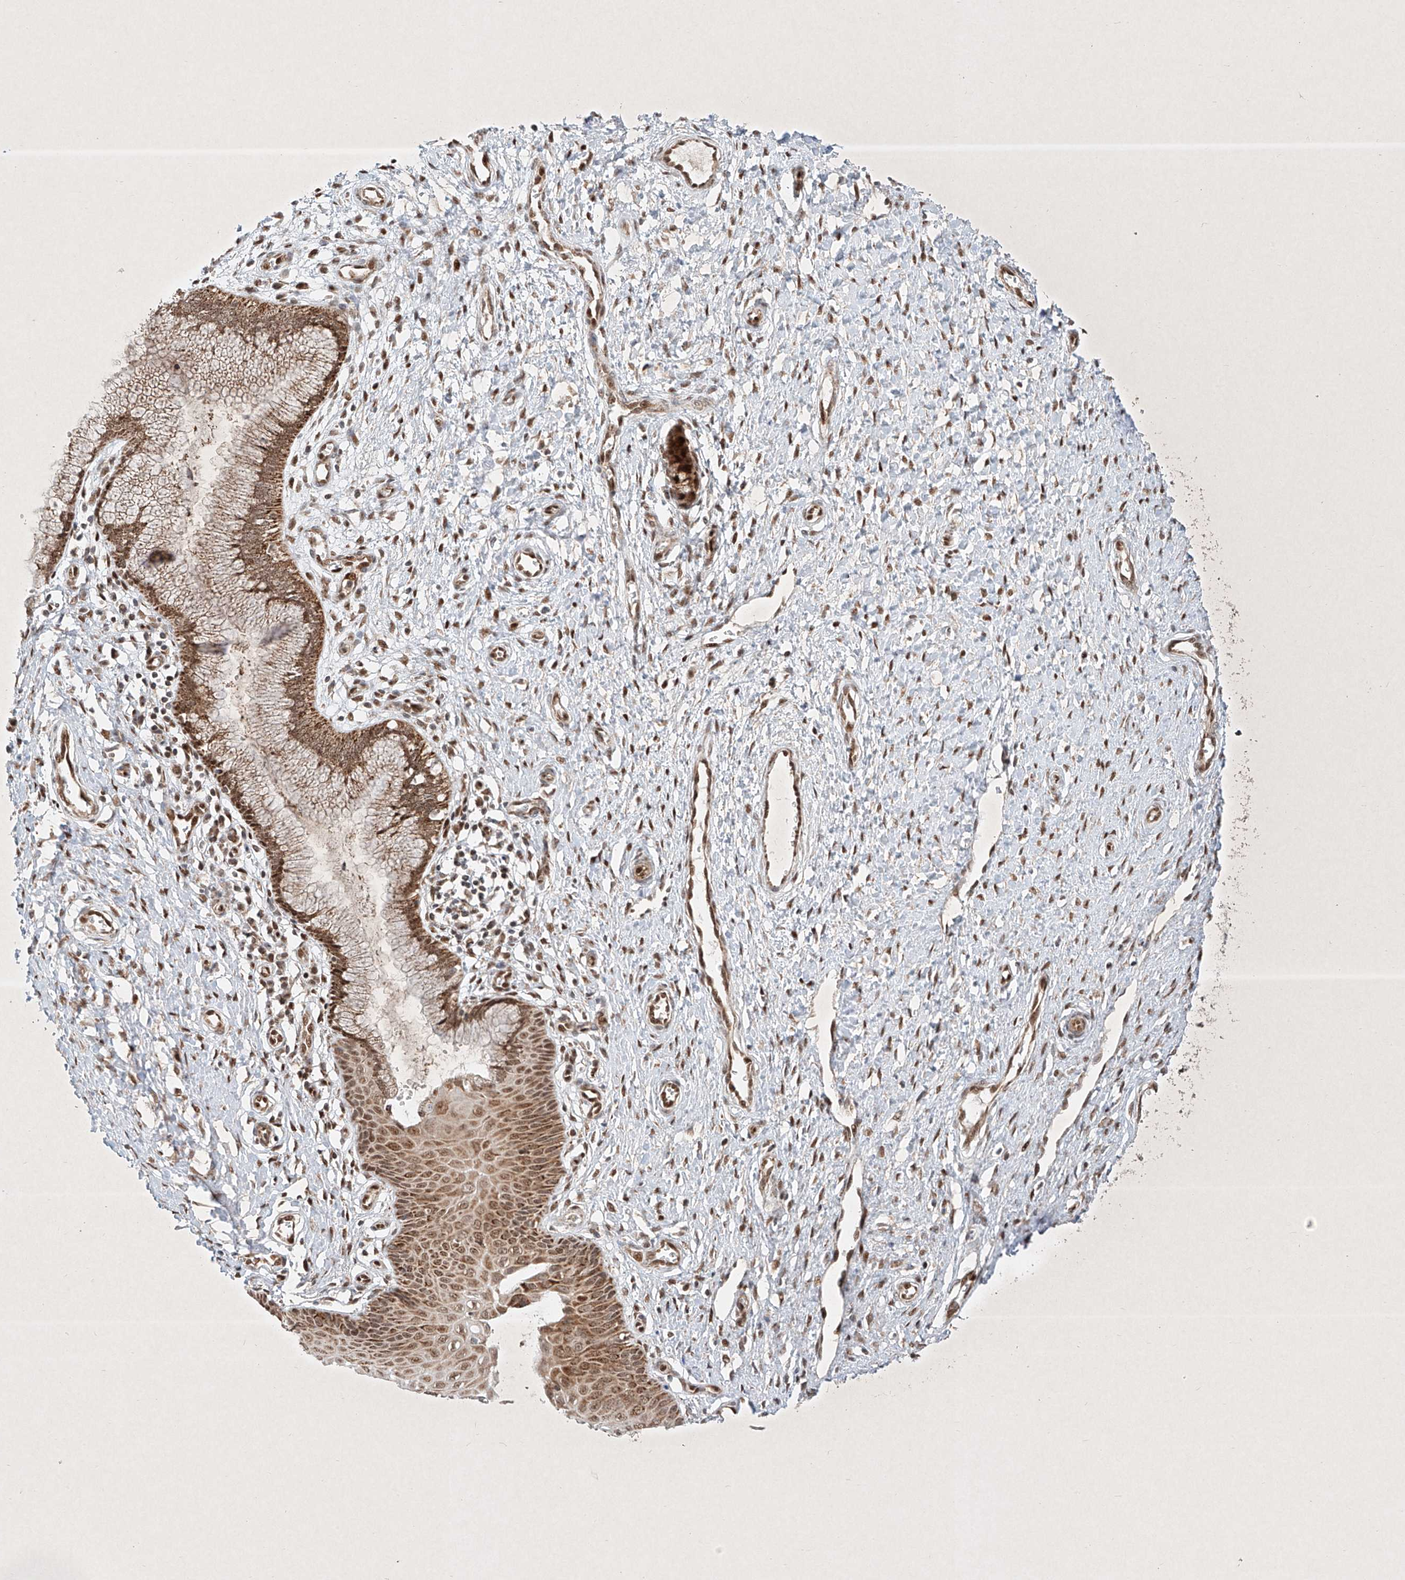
{"staining": {"intensity": "strong", "quantity": ">75%", "location": "cytoplasmic/membranous,nuclear"}, "tissue": "cervix", "cell_type": "Glandular cells", "image_type": "normal", "snomed": [{"axis": "morphology", "description": "Normal tissue, NOS"}, {"axis": "topography", "description": "Cervix"}], "caption": "Approximately >75% of glandular cells in benign cervix reveal strong cytoplasmic/membranous,nuclear protein expression as visualized by brown immunohistochemical staining.", "gene": "EPG5", "patient": {"sex": "female", "age": 55}}